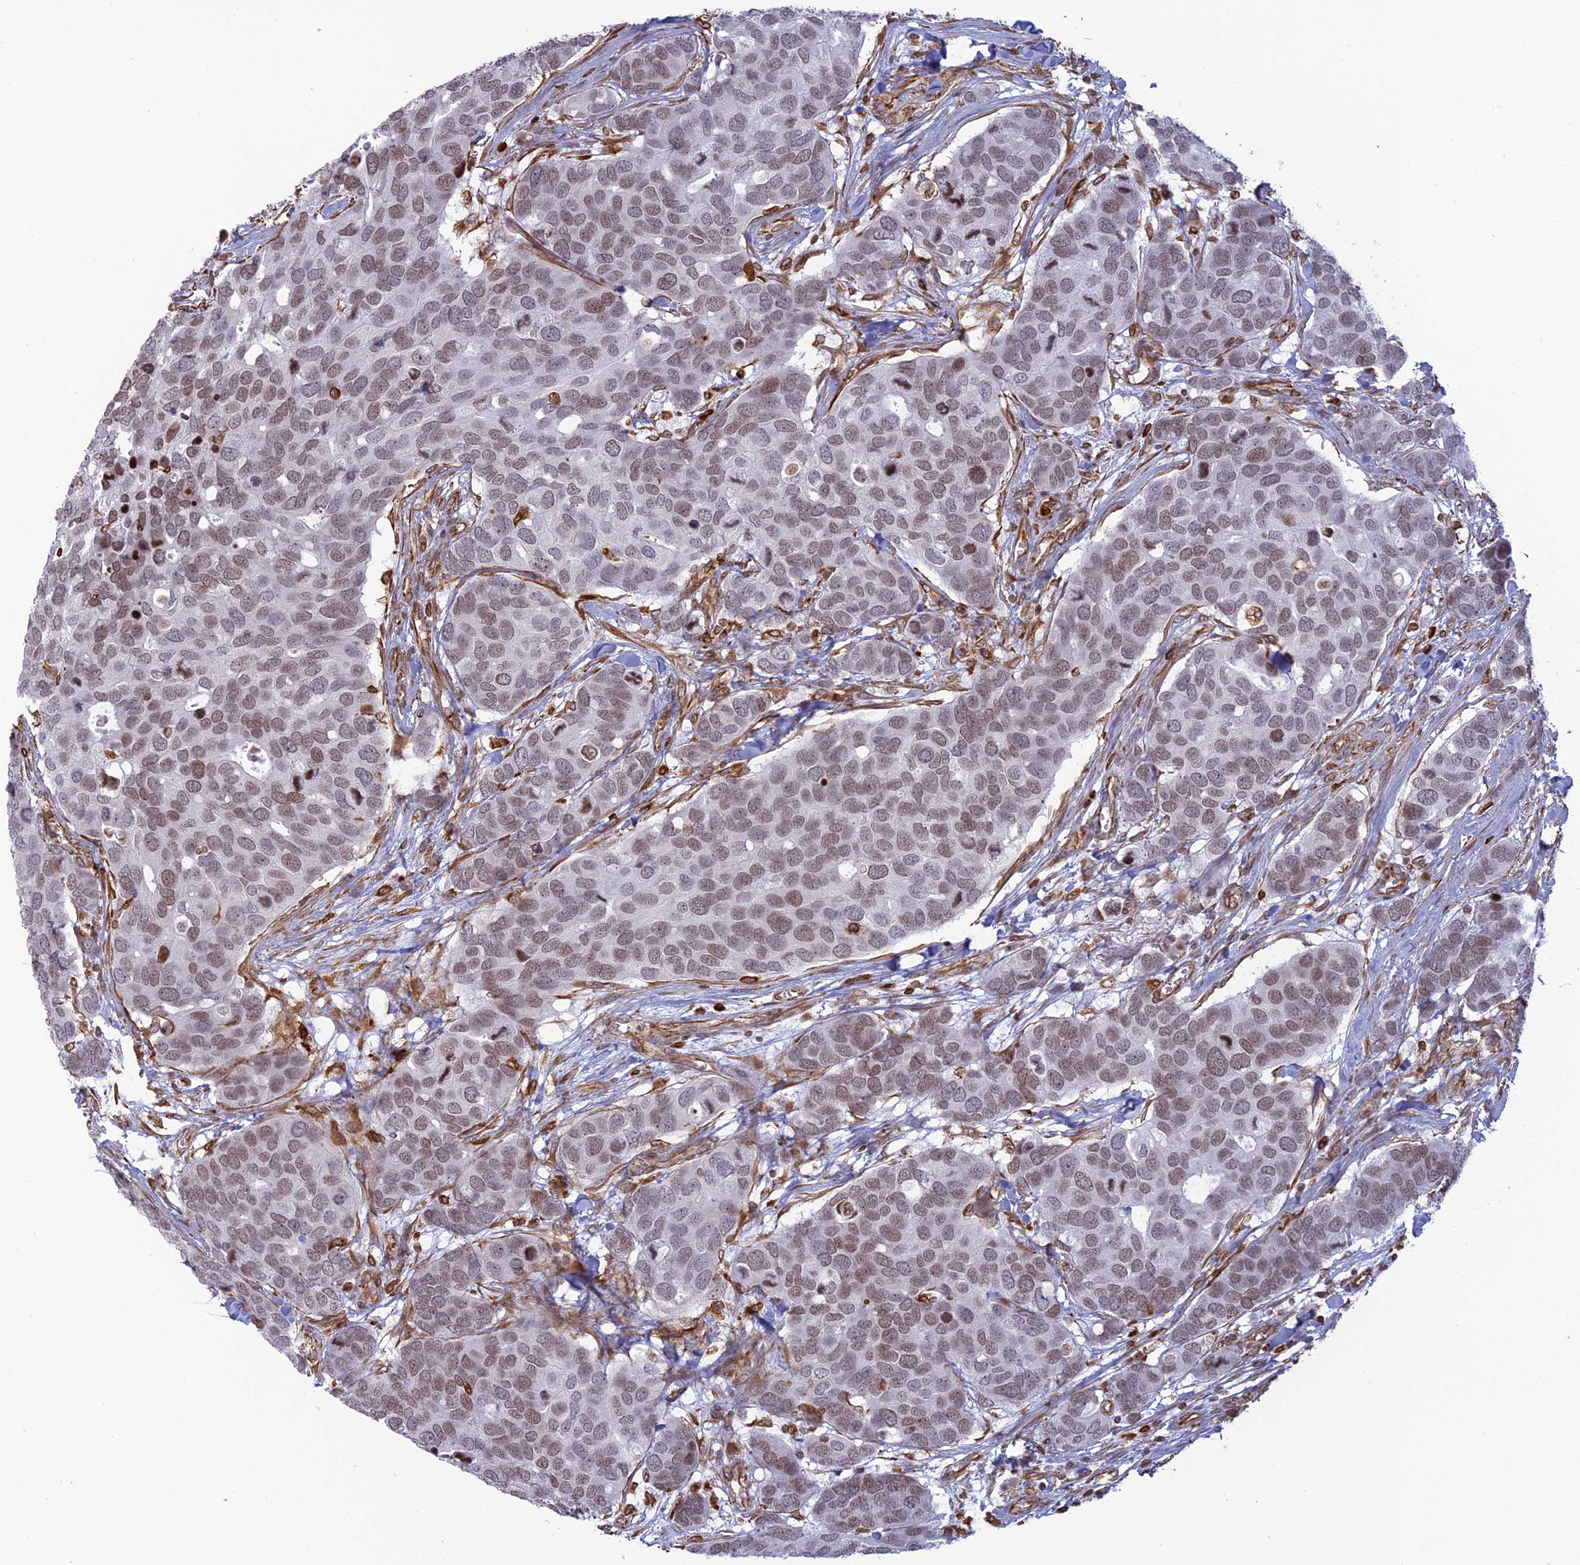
{"staining": {"intensity": "weak", "quantity": "25%-75%", "location": "nuclear"}, "tissue": "breast cancer", "cell_type": "Tumor cells", "image_type": "cancer", "snomed": [{"axis": "morphology", "description": "Duct carcinoma"}, {"axis": "topography", "description": "Breast"}], "caption": "Breast cancer (invasive ductal carcinoma) stained with a protein marker exhibits weak staining in tumor cells.", "gene": "APOBR", "patient": {"sex": "female", "age": 83}}